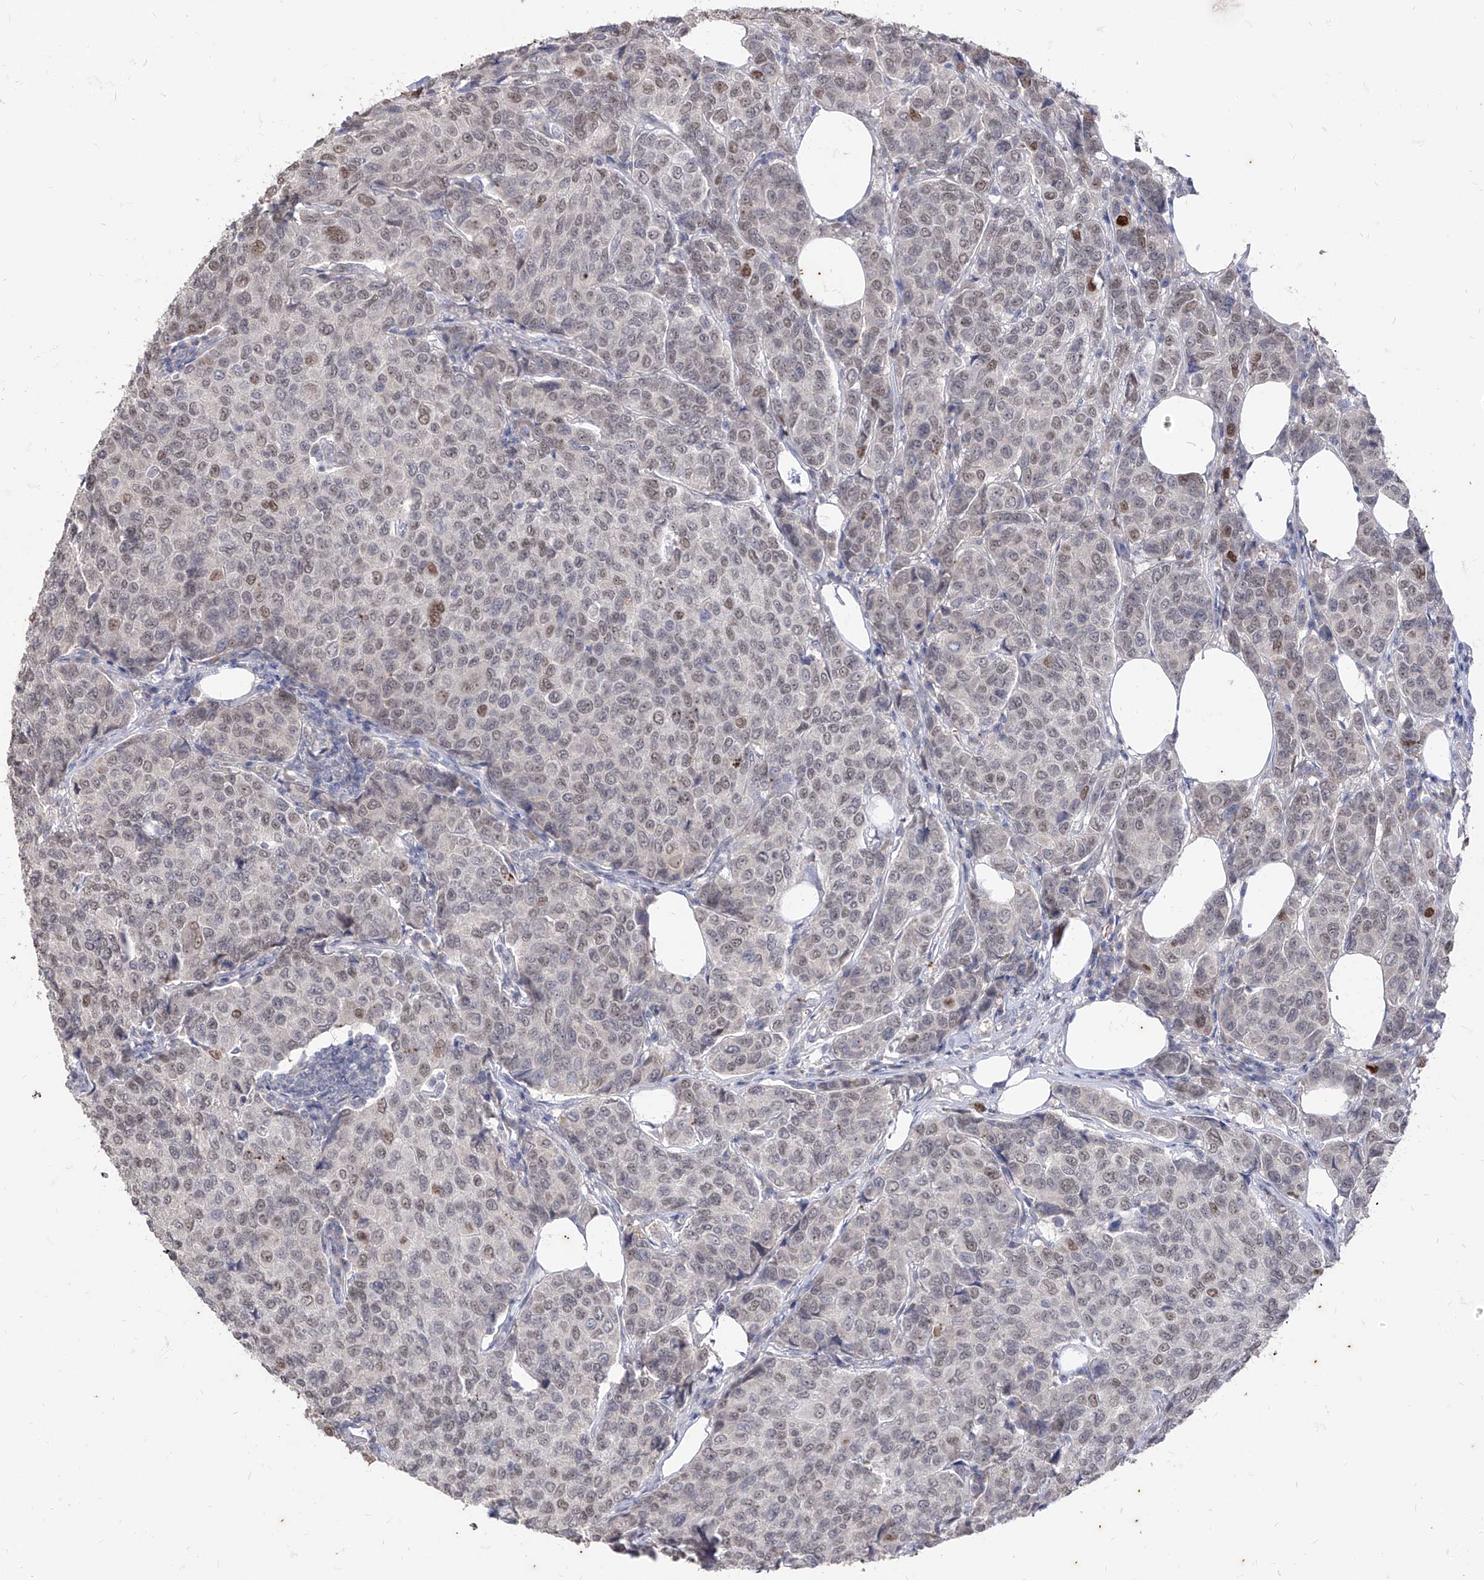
{"staining": {"intensity": "moderate", "quantity": "<25%", "location": "nuclear"}, "tissue": "breast cancer", "cell_type": "Tumor cells", "image_type": "cancer", "snomed": [{"axis": "morphology", "description": "Duct carcinoma"}, {"axis": "topography", "description": "Breast"}], "caption": "Protein staining by immunohistochemistry (IHC) exhibits moderate nuclear positivity in about <25% of tumor cells in invasive ductal carcinoma (breast).", "gene": "PHF20L1", "patient": {"sex": "female", "age": 55}}